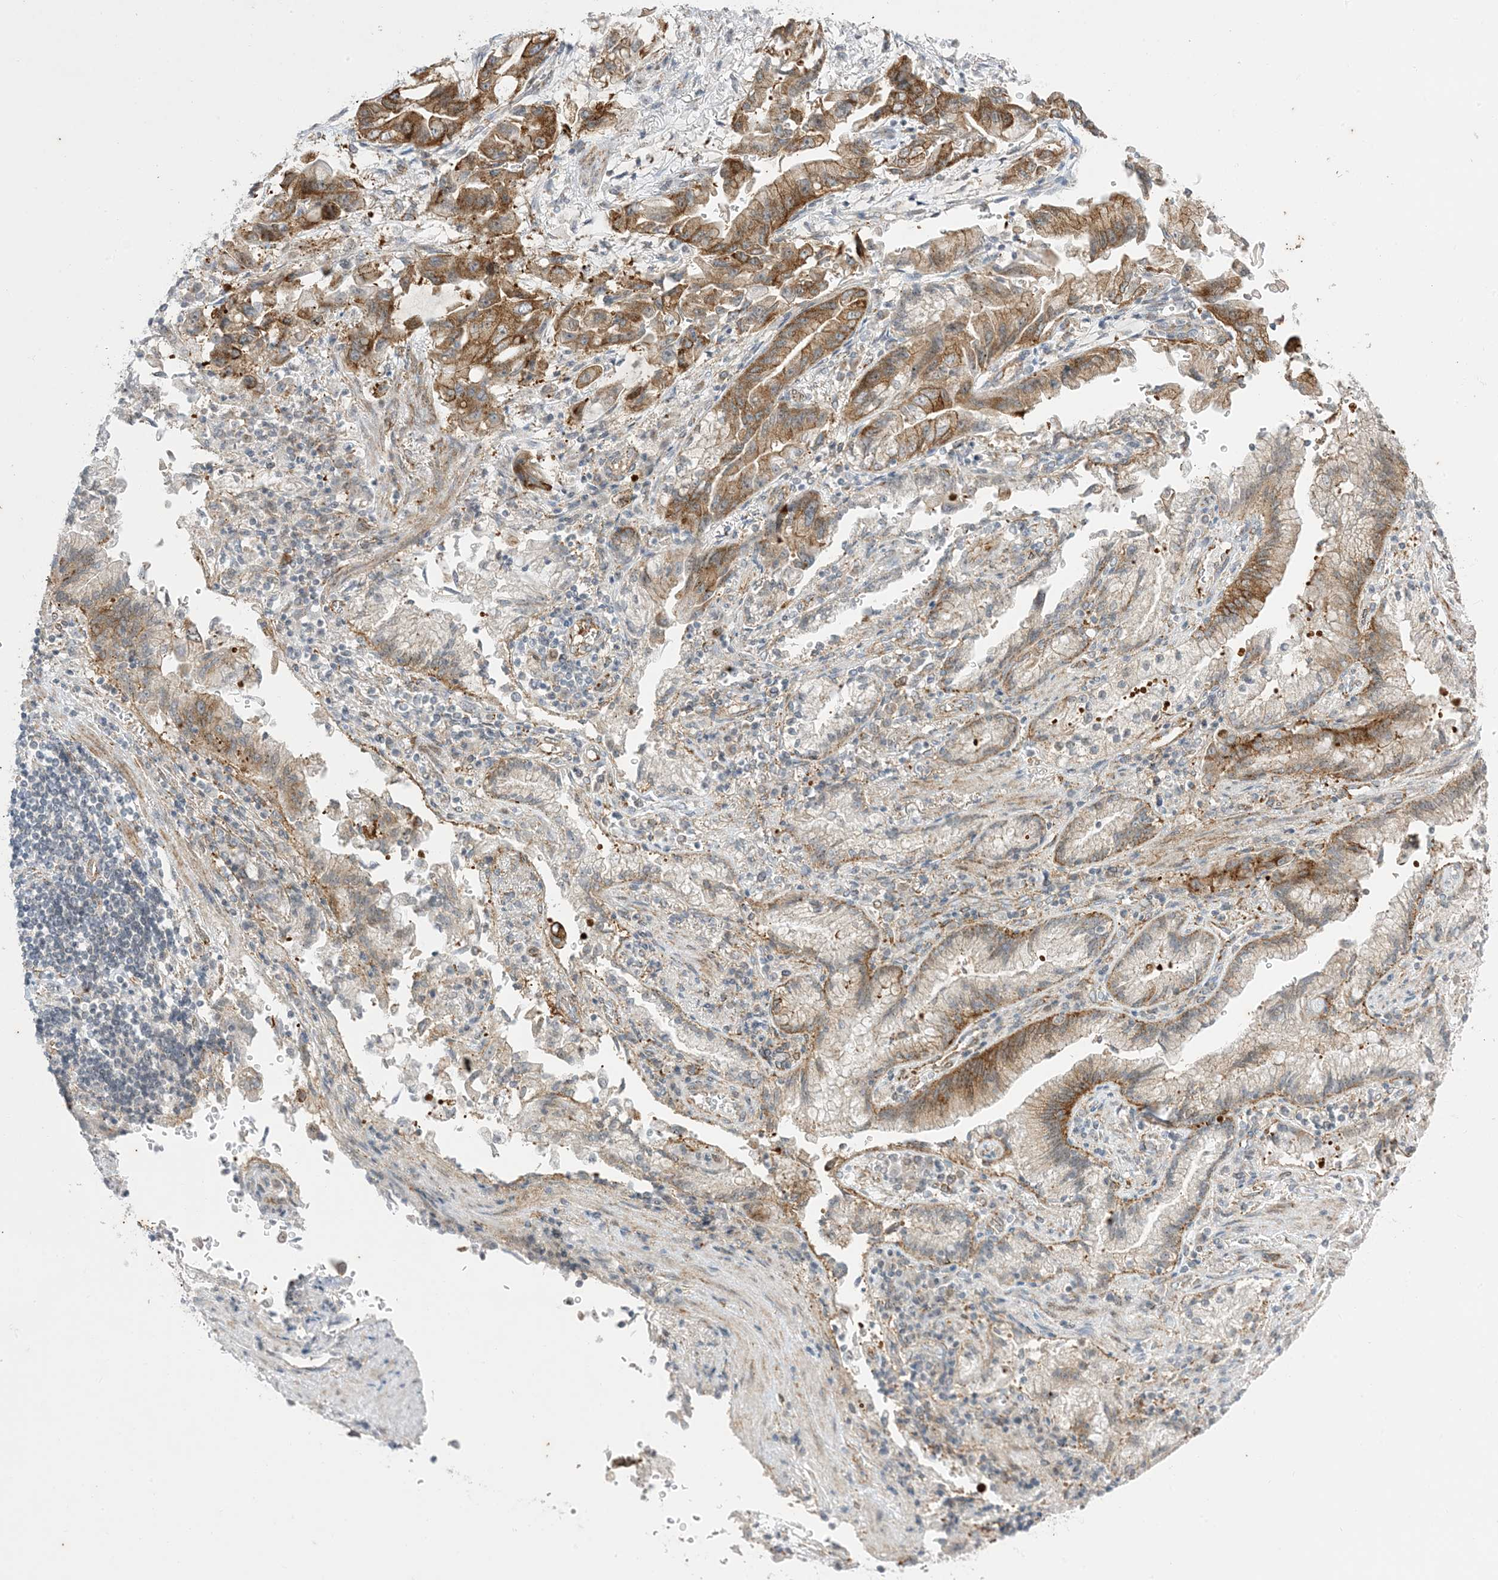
{"staining": {"intensity": "moderate", "quantity": ">75%", "location": "cytoplasmic/membranous"}, "tissue": "stomach cancer", "cell_type": "Tumor cells", "image_type": "cancer", "snomed": [{"axis": "morphology", "description": "Adenocarcinoma, NOS"}, {"axis": "topography", "description": "Stomach"}], "caption": "A medium amount of moderate cytoplasmic/membranous positivity is identified in approximately >75% of tumor cells in stomach cancer tissue. The protein of interest is stained brown, and the nuclei are stained in blue (DAB IHC with brightfield microscopy, high magnification).", "gene": "RAC1", "patient": {"sex": "male", "age": 62}}